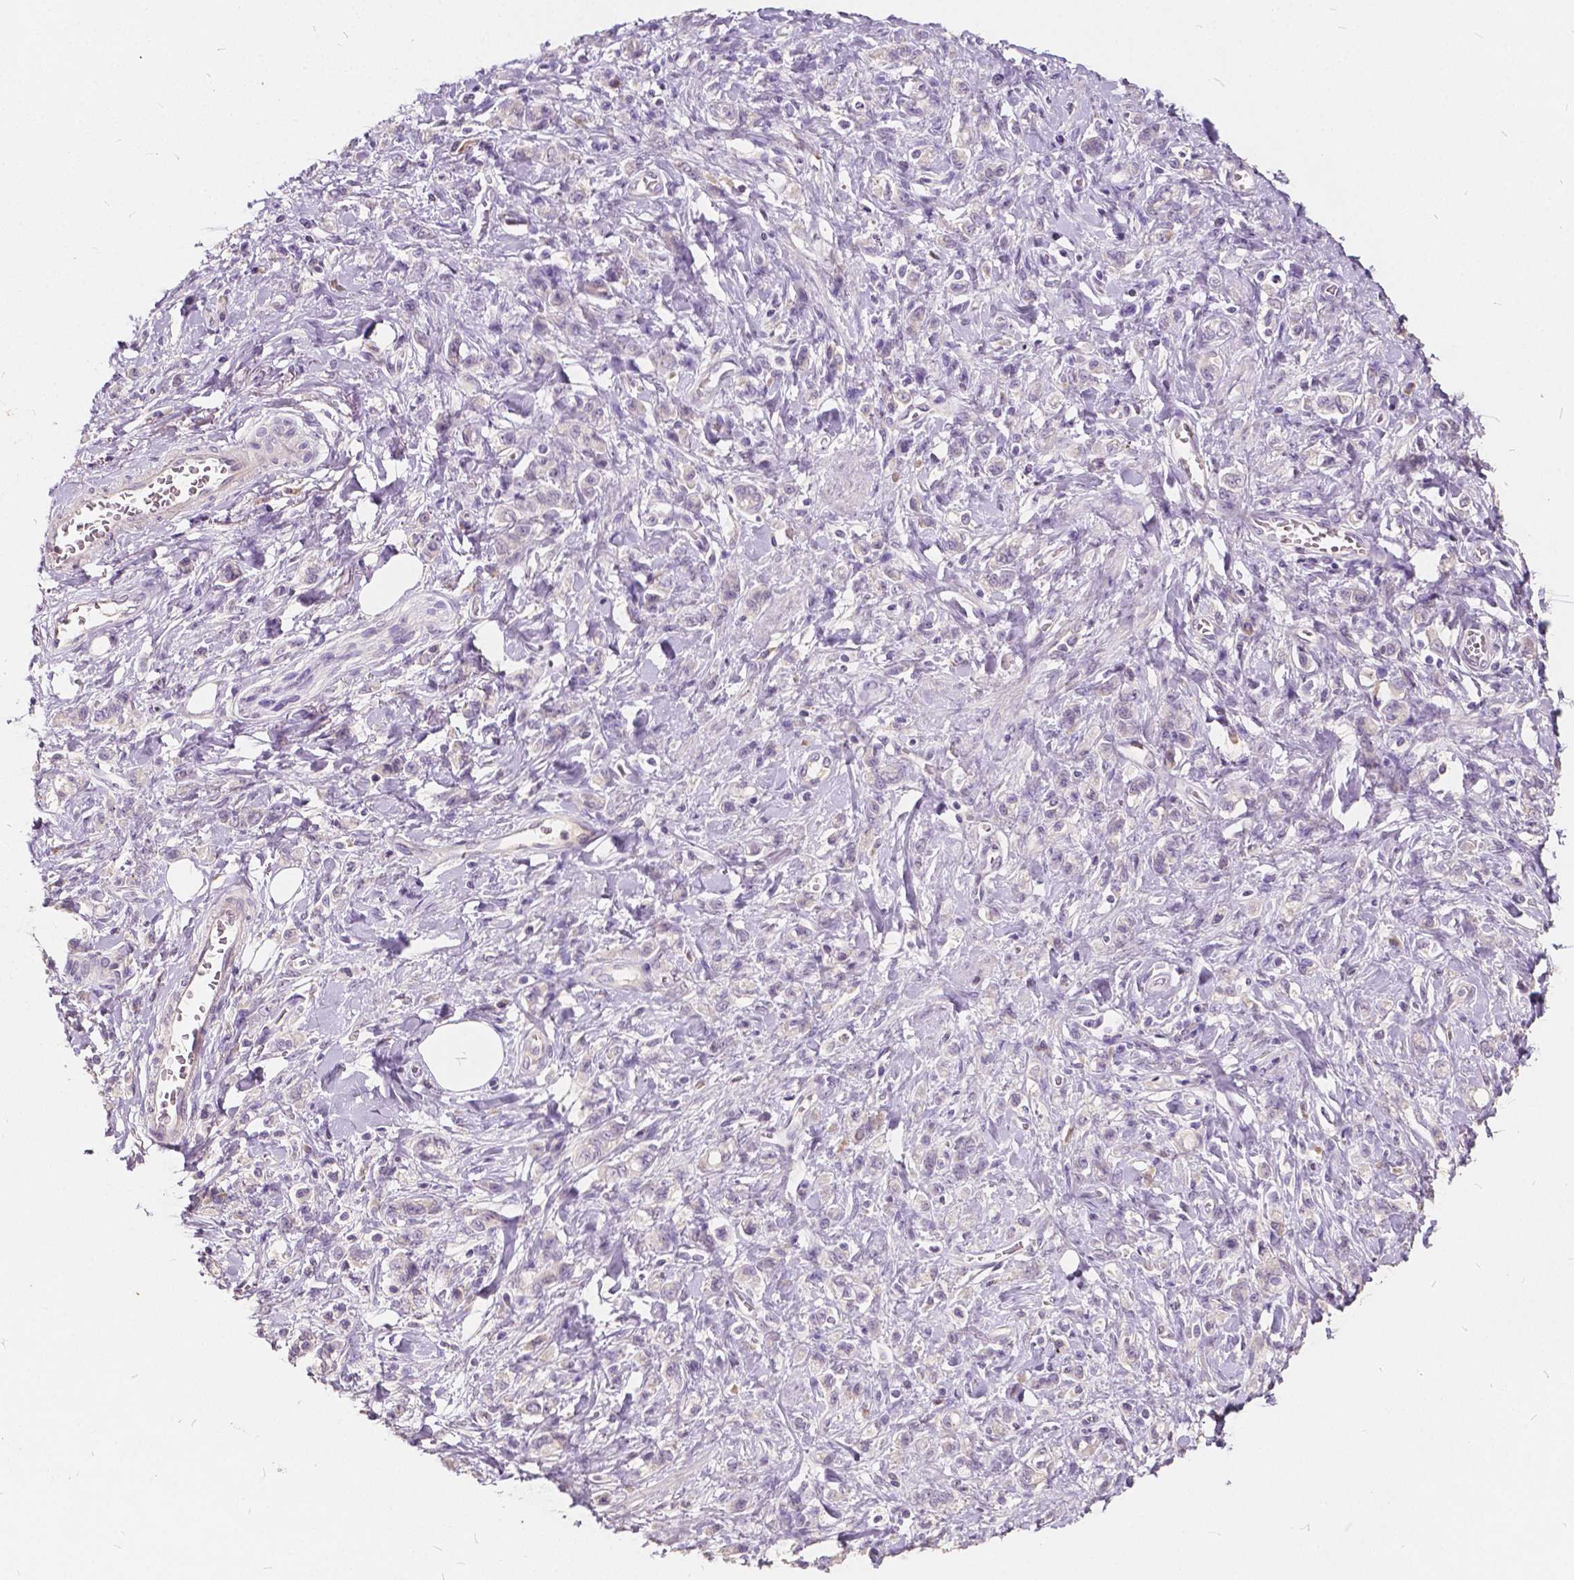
{"staining": {"intensity": "negative", "quantity": "none", "location": "none"}, "tissue": "stomach cancer", "cell_type": "Tumor cells", "image_type": "cancer", "snomed": [{"axis": "morphology", "description": "Adenocarcinoma, NOS"}, {"axis": "topography", "description": "Stomach"}], "caption": "Immunohistochemistry of adenocarcinoma (stomach) reveals no staining in tumor cells. Nuclei are stained in blue.", "gene": "SLC7A8", "patient": {"sex": "male", "age": 77}}